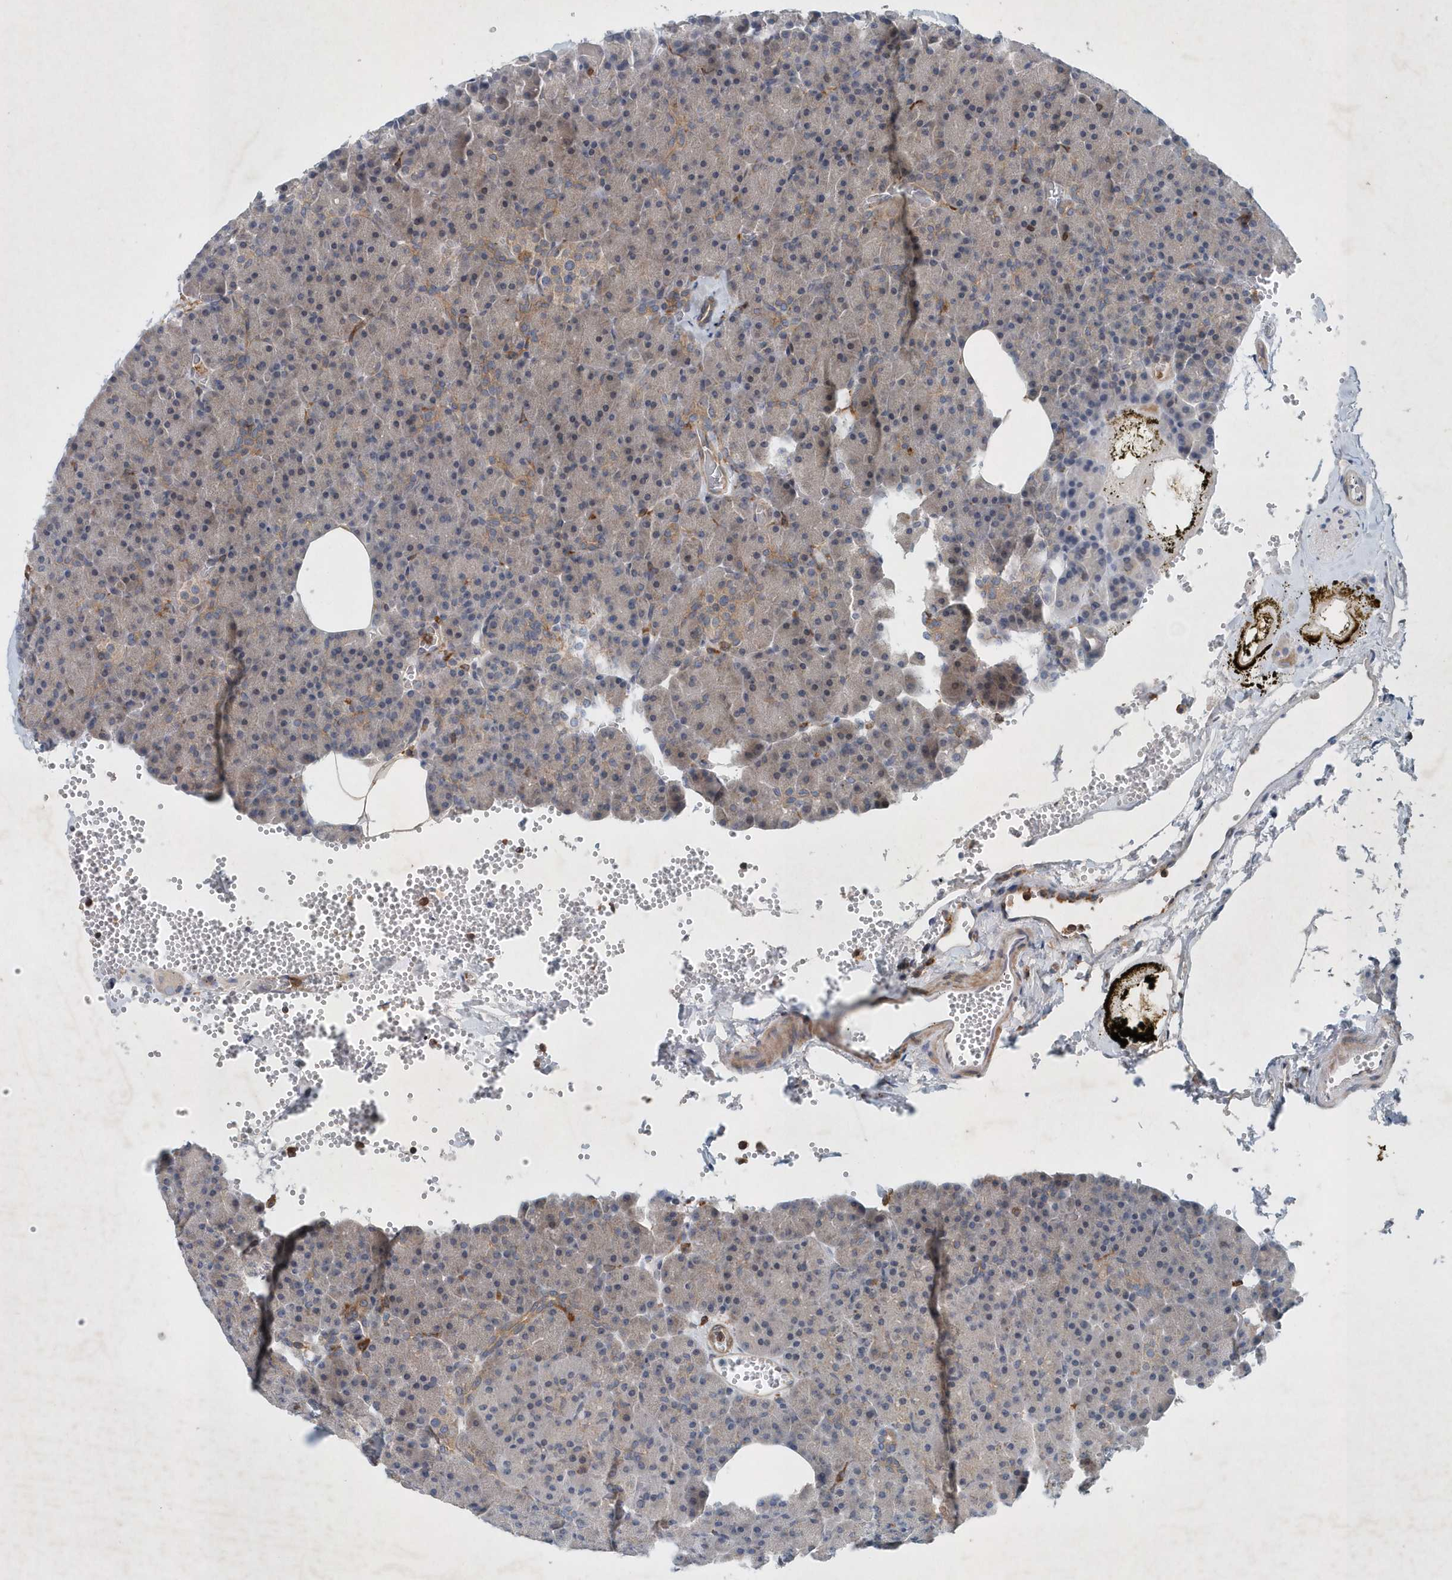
{"staining": {"intensity": "weak", "quantity": "<25%", "location": "cytoplasmic/membranous"}, "tissue": "pancreas", "cell_type": "Exocrine glandular cells", "image_type": "normal", "snomed": [{"axis": "morphology", "description": "Normal tissue, NOS"}, {"axis": "morphology", "description": "Carcinoid, malignant, NOS"}, {"axis": "topography", "description": "Pancreas"}], "caption": "Benign pancreas was stained to show a protein in brown. There is no significant expression in exocrine glandular cells. (DAB (3,3'-diaminobenzidine) immunohistochemistry (IHC) with hematoxylin counter stain).", "gene": "P2RY10", "patient": {"sex": "female", "age": 35}}